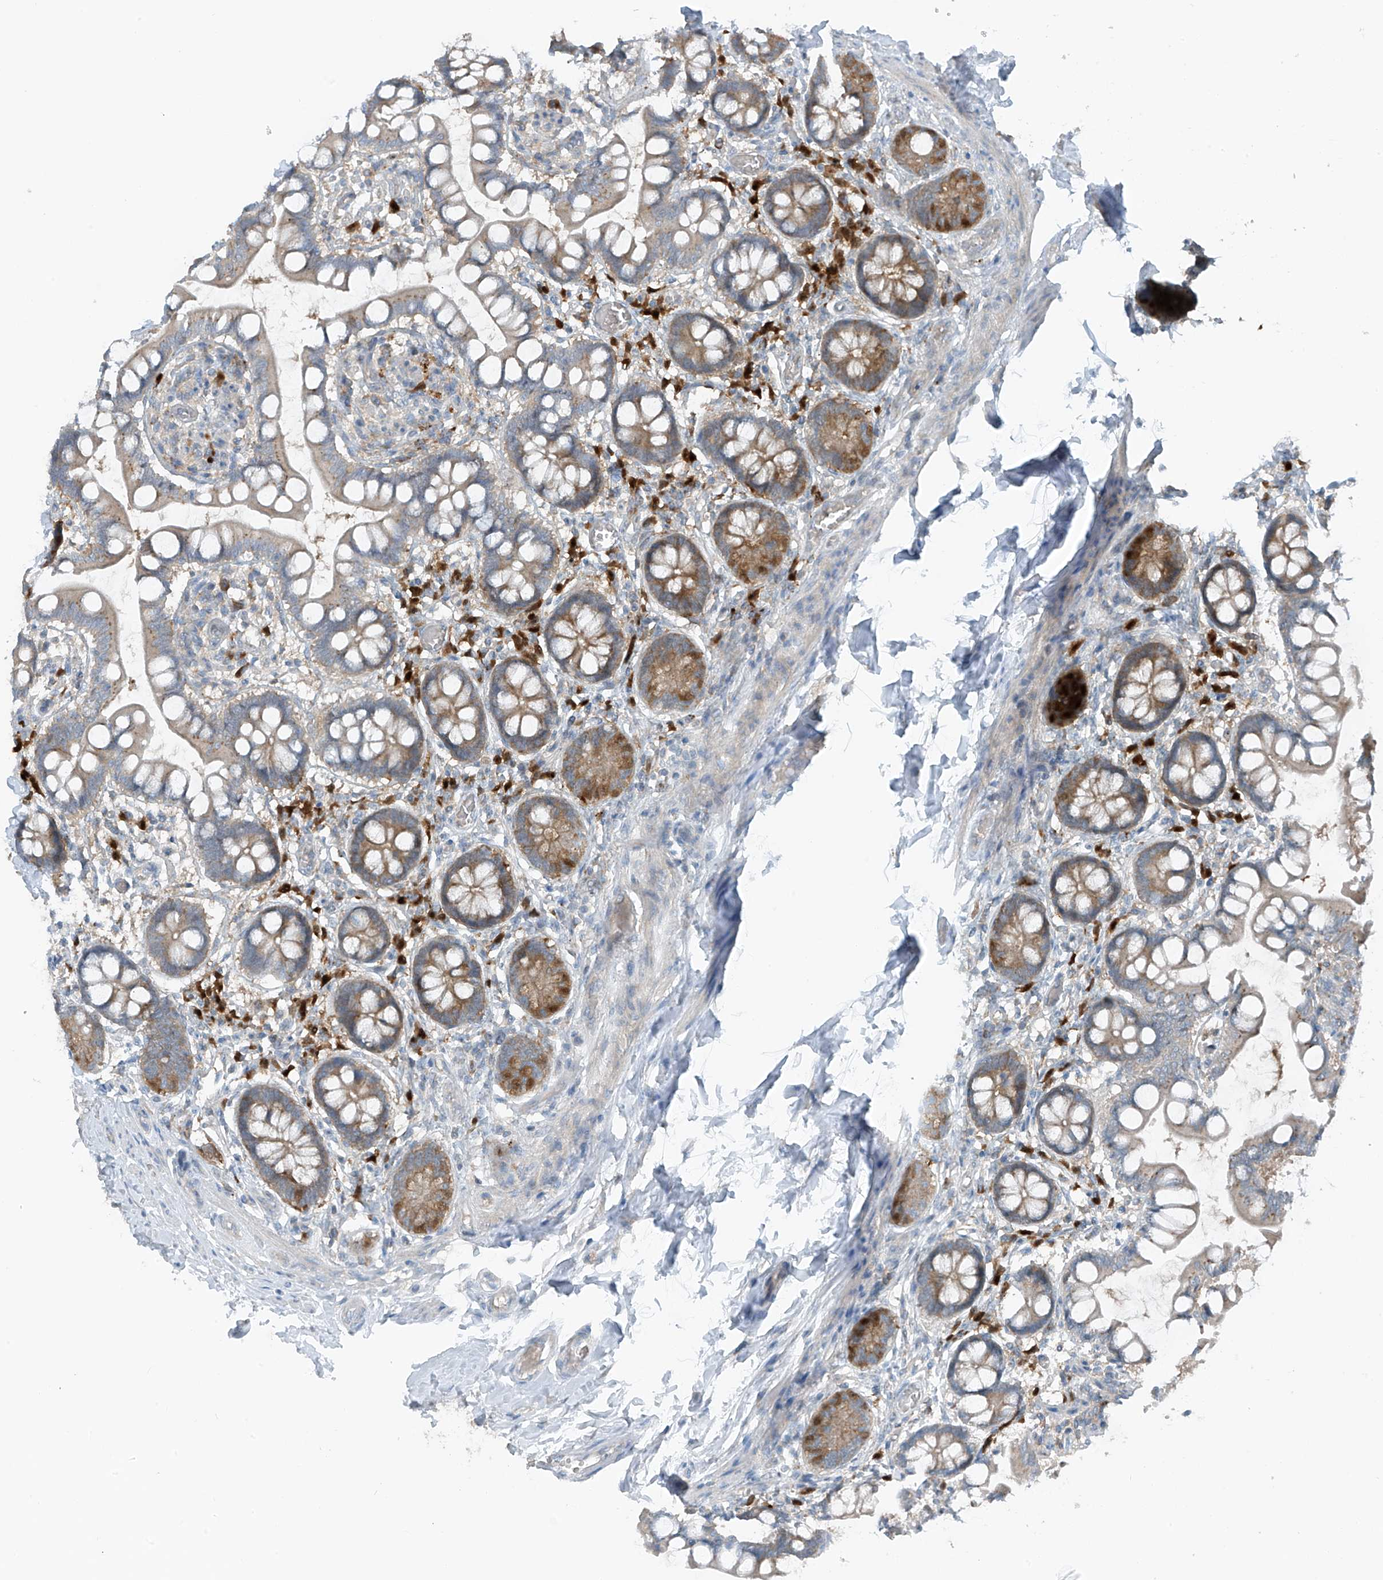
{"staining": {"intensity": "moderate", "quantity": "<25%", "location": "cytoplasmic/membranous"}, "tissue": "small intestine", "cell_type": "Glandular cells", "image_type": "normal", "snomed": [{"axis": "morphology", "description": "Normal tissue, NOS"}, {"axis": "topography", "description": "Small intestine"}], "caption": "IHC (DAB) staining of benign small intestine shows moderate cytoplasmic/membranous protein expression in approximately <25% of glandular cells.", "gene": "SLC12A6", "patient": {"sex": "male", "age": 52}}